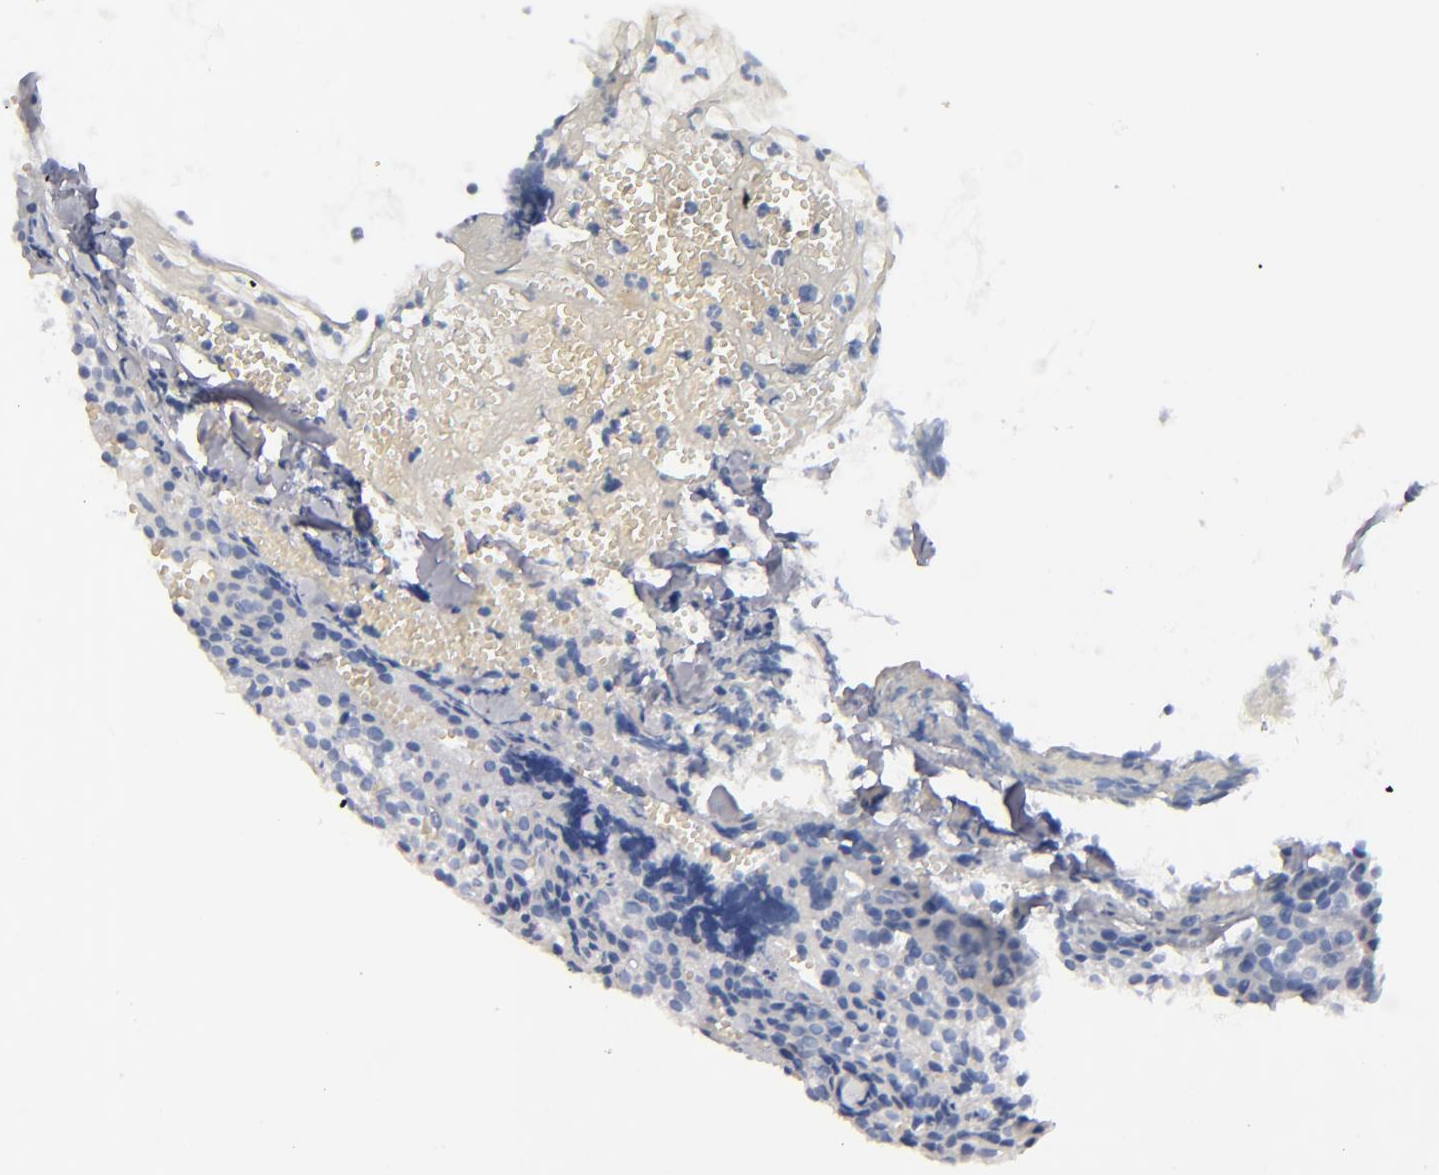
{"staining": {"intensity": "negative", "quantity": "none", "location": "none"}, "tissue": "parathyroid gland", "cell_type": "Glandular cells", "image_type": "normal", "snomed": [{"axis": "morphology", "description": "Normal tissue, NOS"}, {"axis": "topography", "description": "Parathyroid gland"}], "caption": "Image shows no significant protein expression in glandular cells of benign parathyroid gland. The staining was performed using DAB (3,3'-diaminobenzidine) to visualize the protein expression in brown, while the nuclei were stained in blue with hematoxylin (Magnification: 20x).", "gene": "MCM7", "patient": {"sex": "female", "age": 17}}